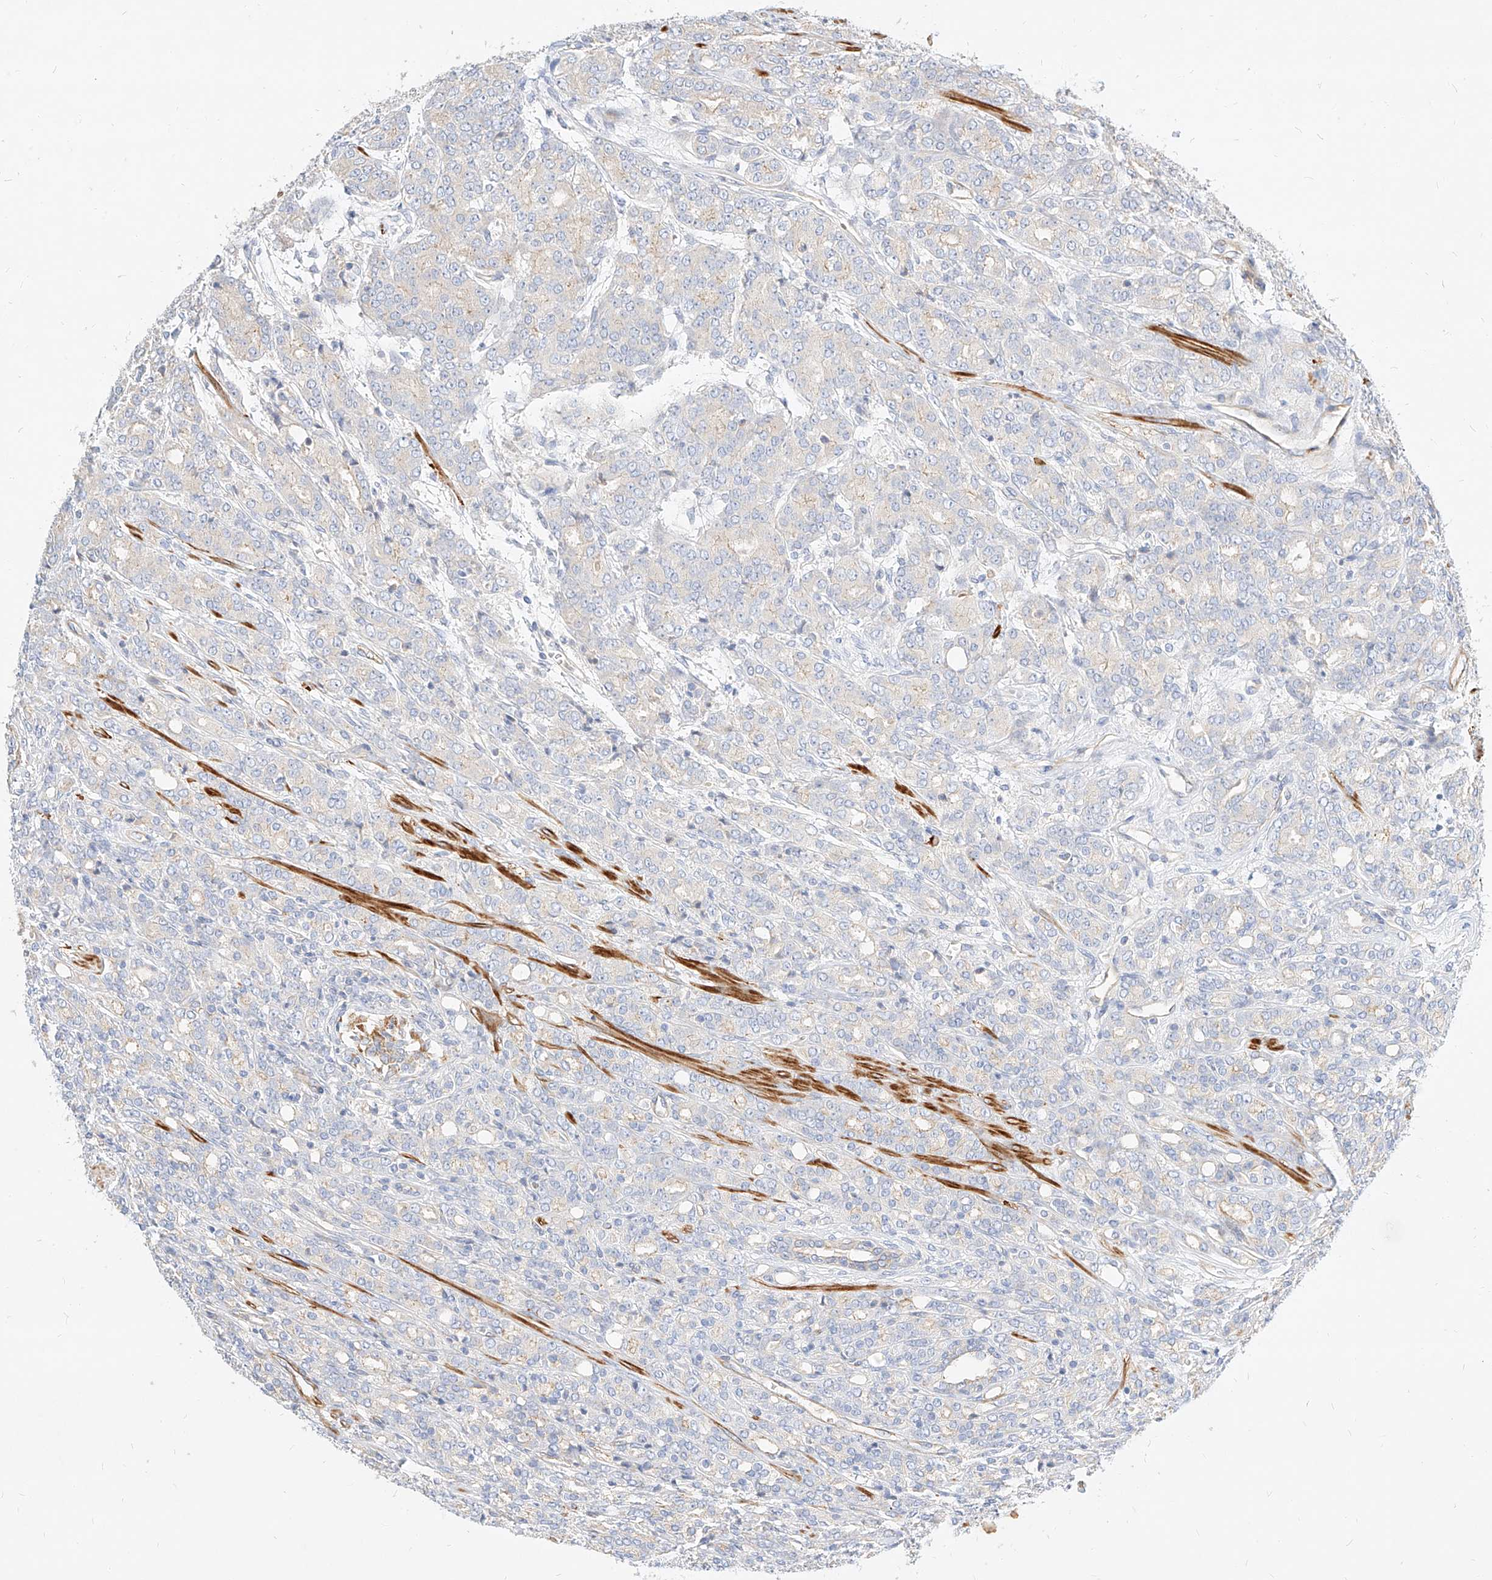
{"staining": {"intensity": "negative", "quantity": "none", "location": "none"}, "tissue": "prostate cancer", "cell_type": "Tumor cells", "image_type": "cancer", "snomed": [{"axis": "morphology", "description": "Adenocarcinoma, High grade"}, {"axis": "topography", "description": "Prostate"}], "caption": "An image of human prostate cancer is negative for staining in tumor cells.", "gene": "KCNH5", "patient": {"sex": "male", "age": 62}}